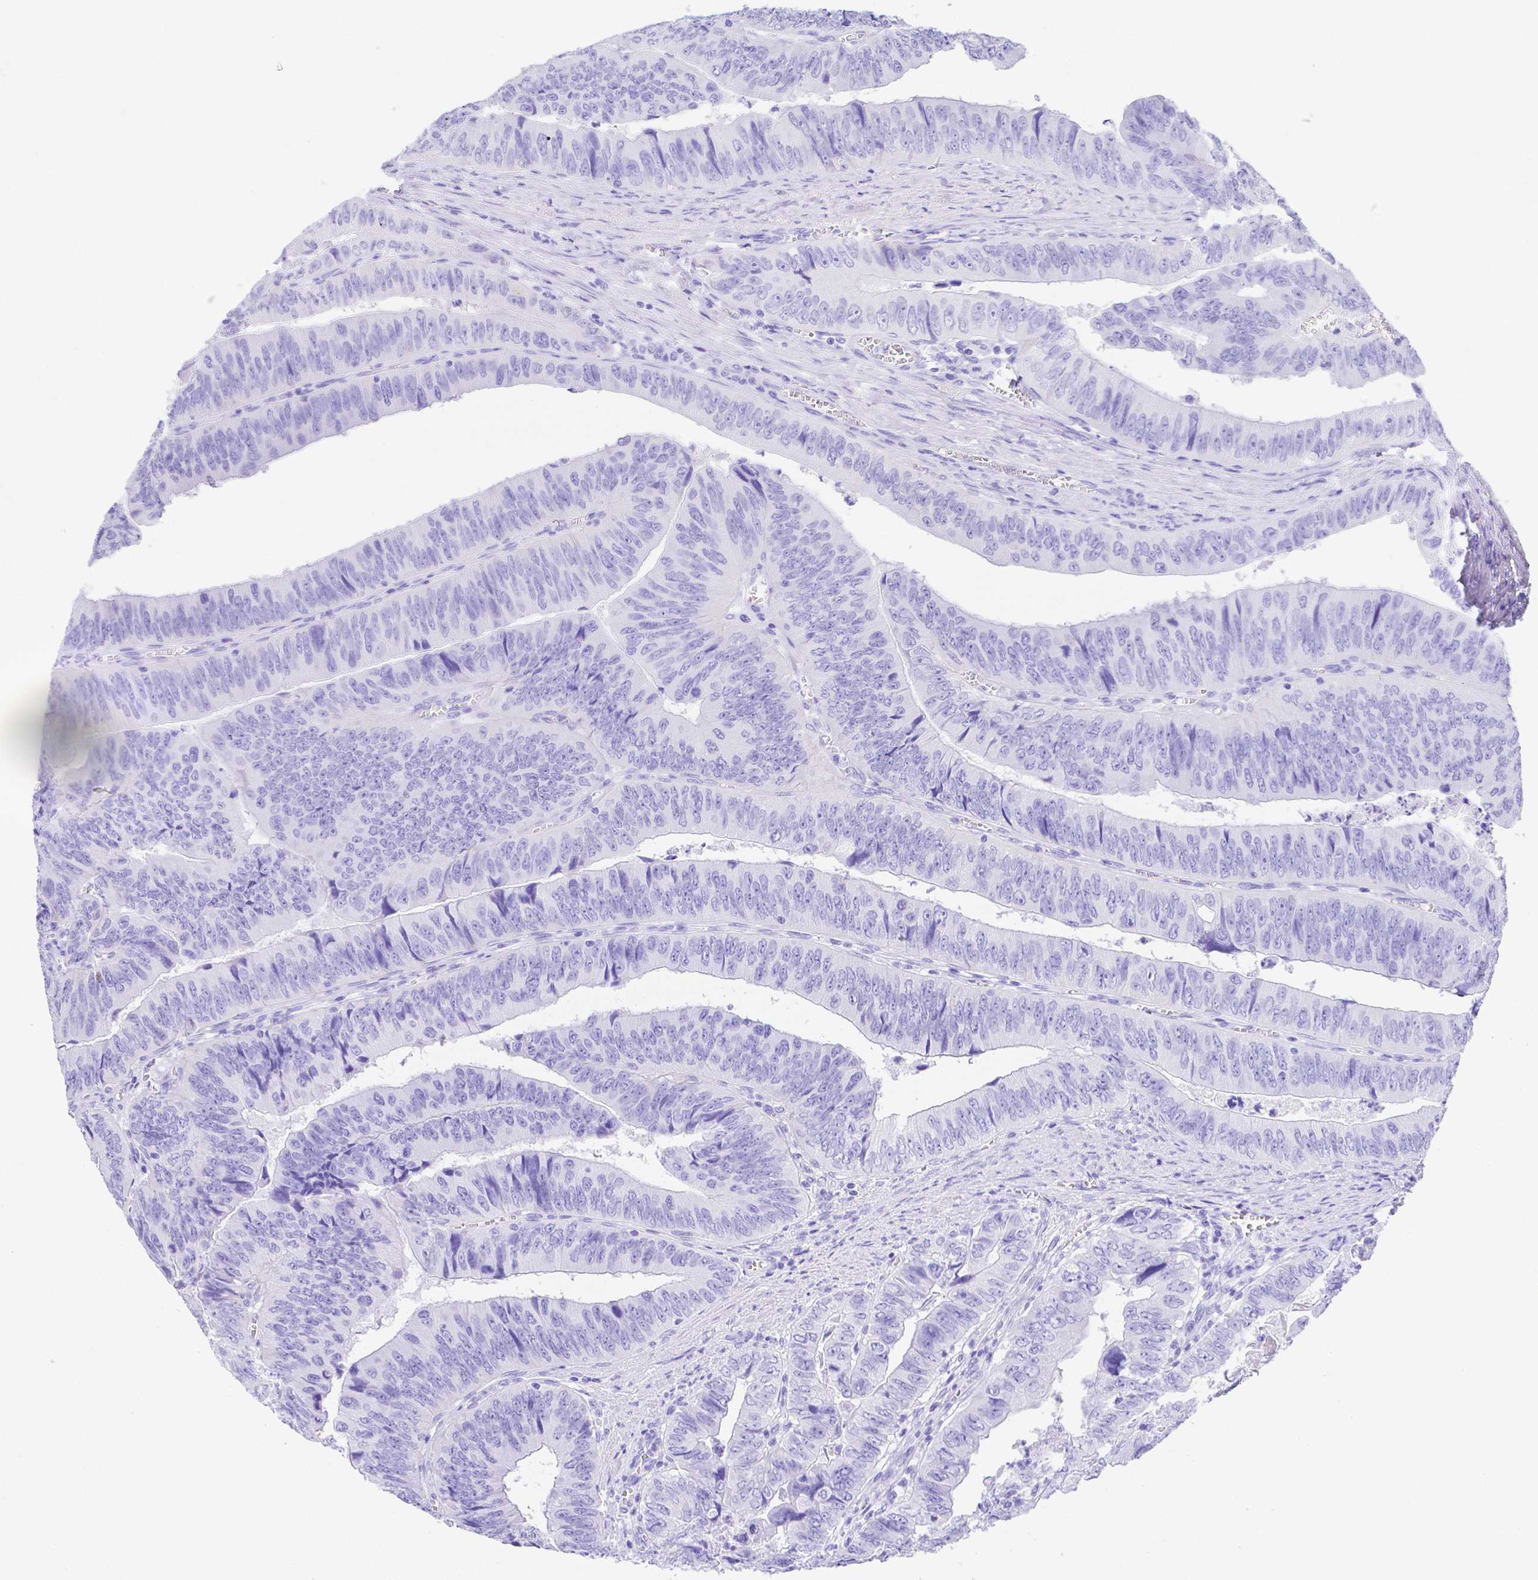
{"staining": {"intensity": "negative", "quantity": "none", "location": "none"}, "tissue": "colorectal cancer", "cell_type": "Tumor cells", "image_type": "cancer", "snomed": [{"axis": "morphology", "description": "Adenocarcinoma, NOS"}, {"axis": "topography", "description": "Colon"}], "caption": "Immunohistochemical staining of adenocarcinoma (colorectal) reveals no significant staining in tumor cells.", "gene": "SMR3A", "patient": {"sex": "female", "age": 84}}